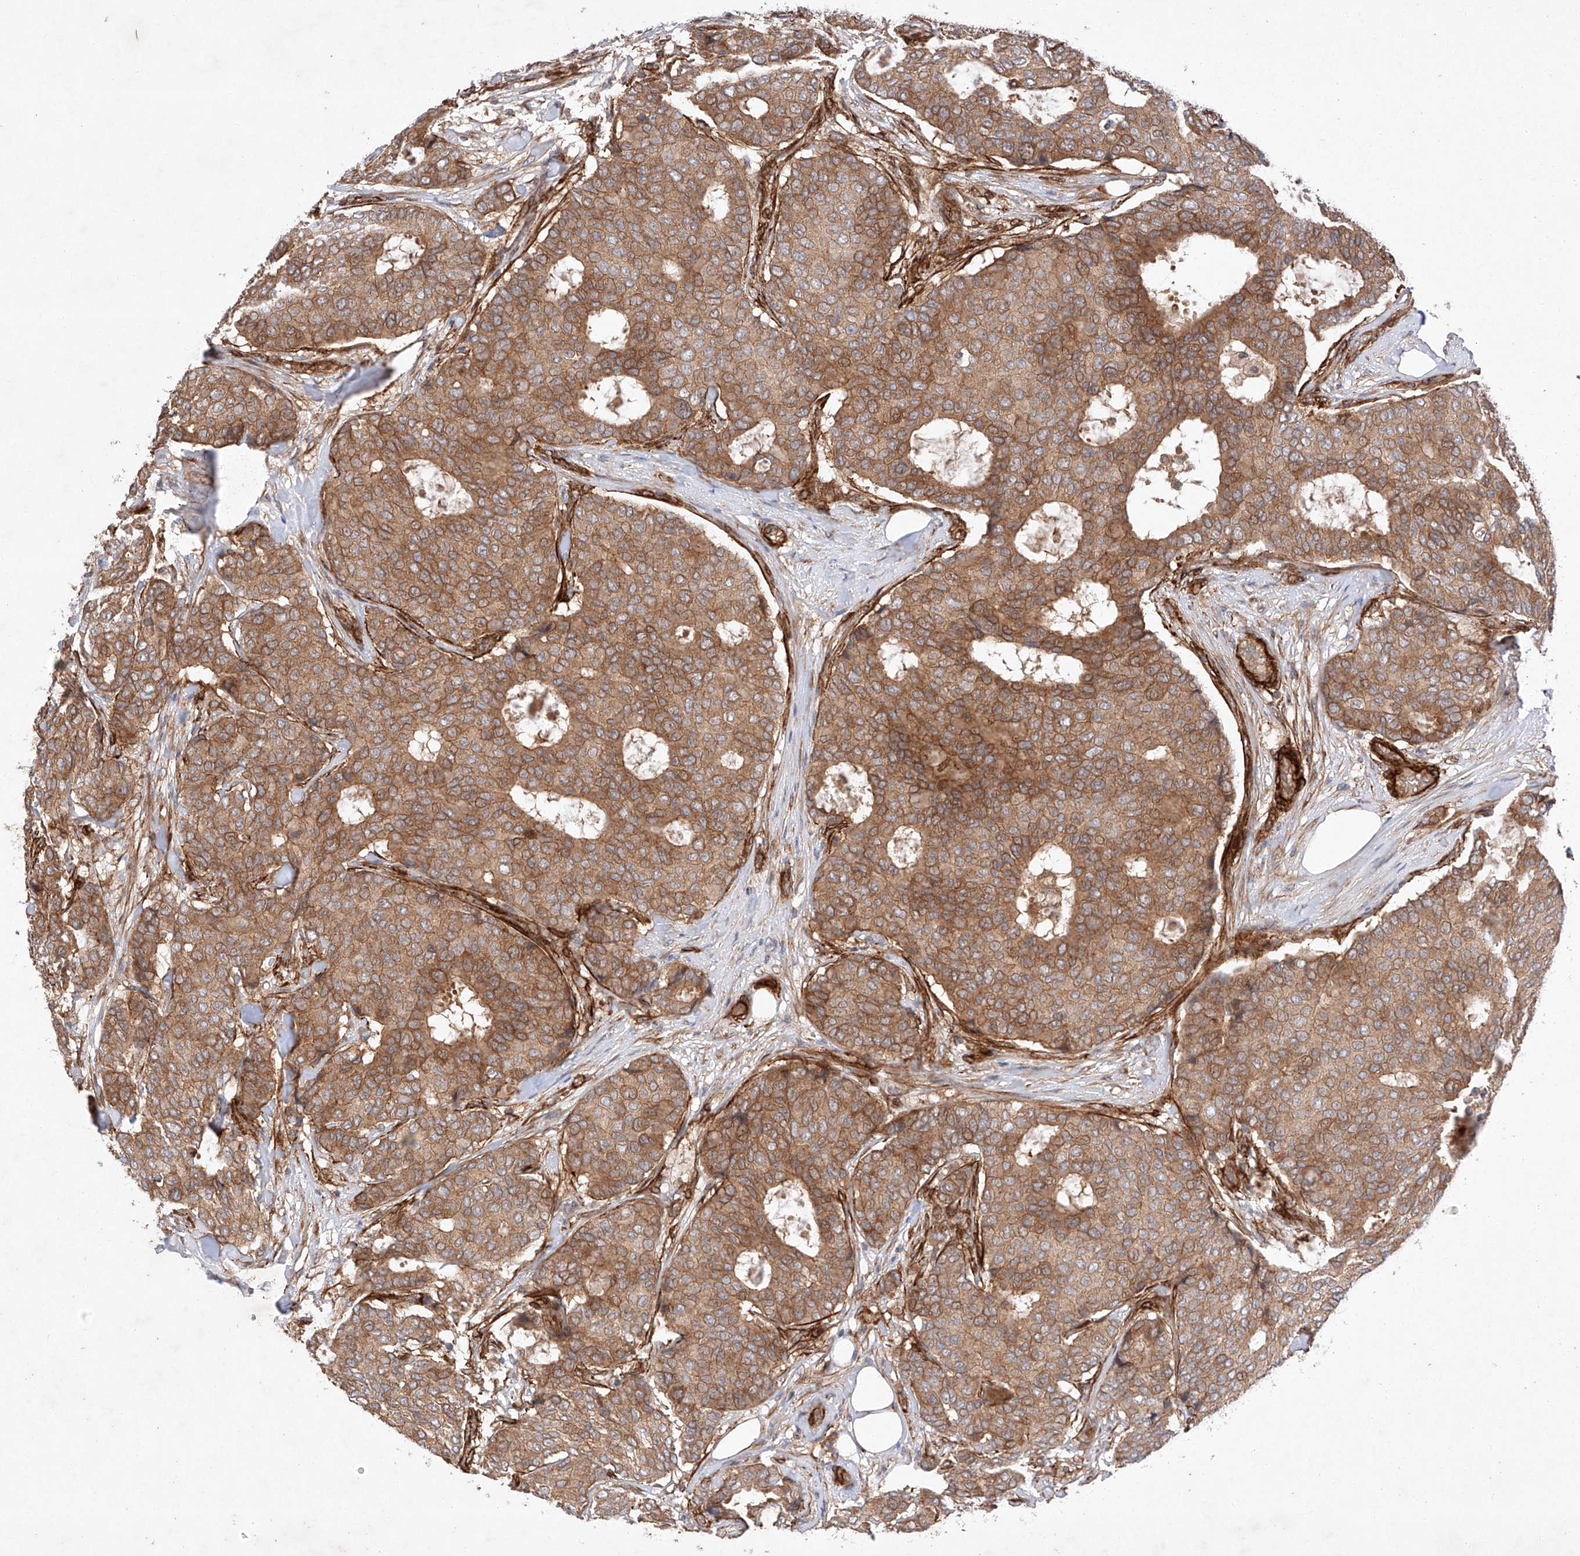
{"staining": {"intensity": "moderate", "quantity": ">75%", "location": "cytoplasmic/membranous"}, "tissue": "breast cancer", "cell_type": "Tumor cells", "image_type": "cancer", "snomed": [{"axis": "morphology", "description": "Duct carcinoma"}, {"axis": "topography", "description": "Breast"}], "caption": "Protein staining by immunohistochemistry reveals moderate cytoplasmic/membranous staining in approximately >75% of tumor cells in breast cancer (invasive ductal carcinoma).", "gene": "RAB23", "patient": {"sex": "female", "age": 75}}